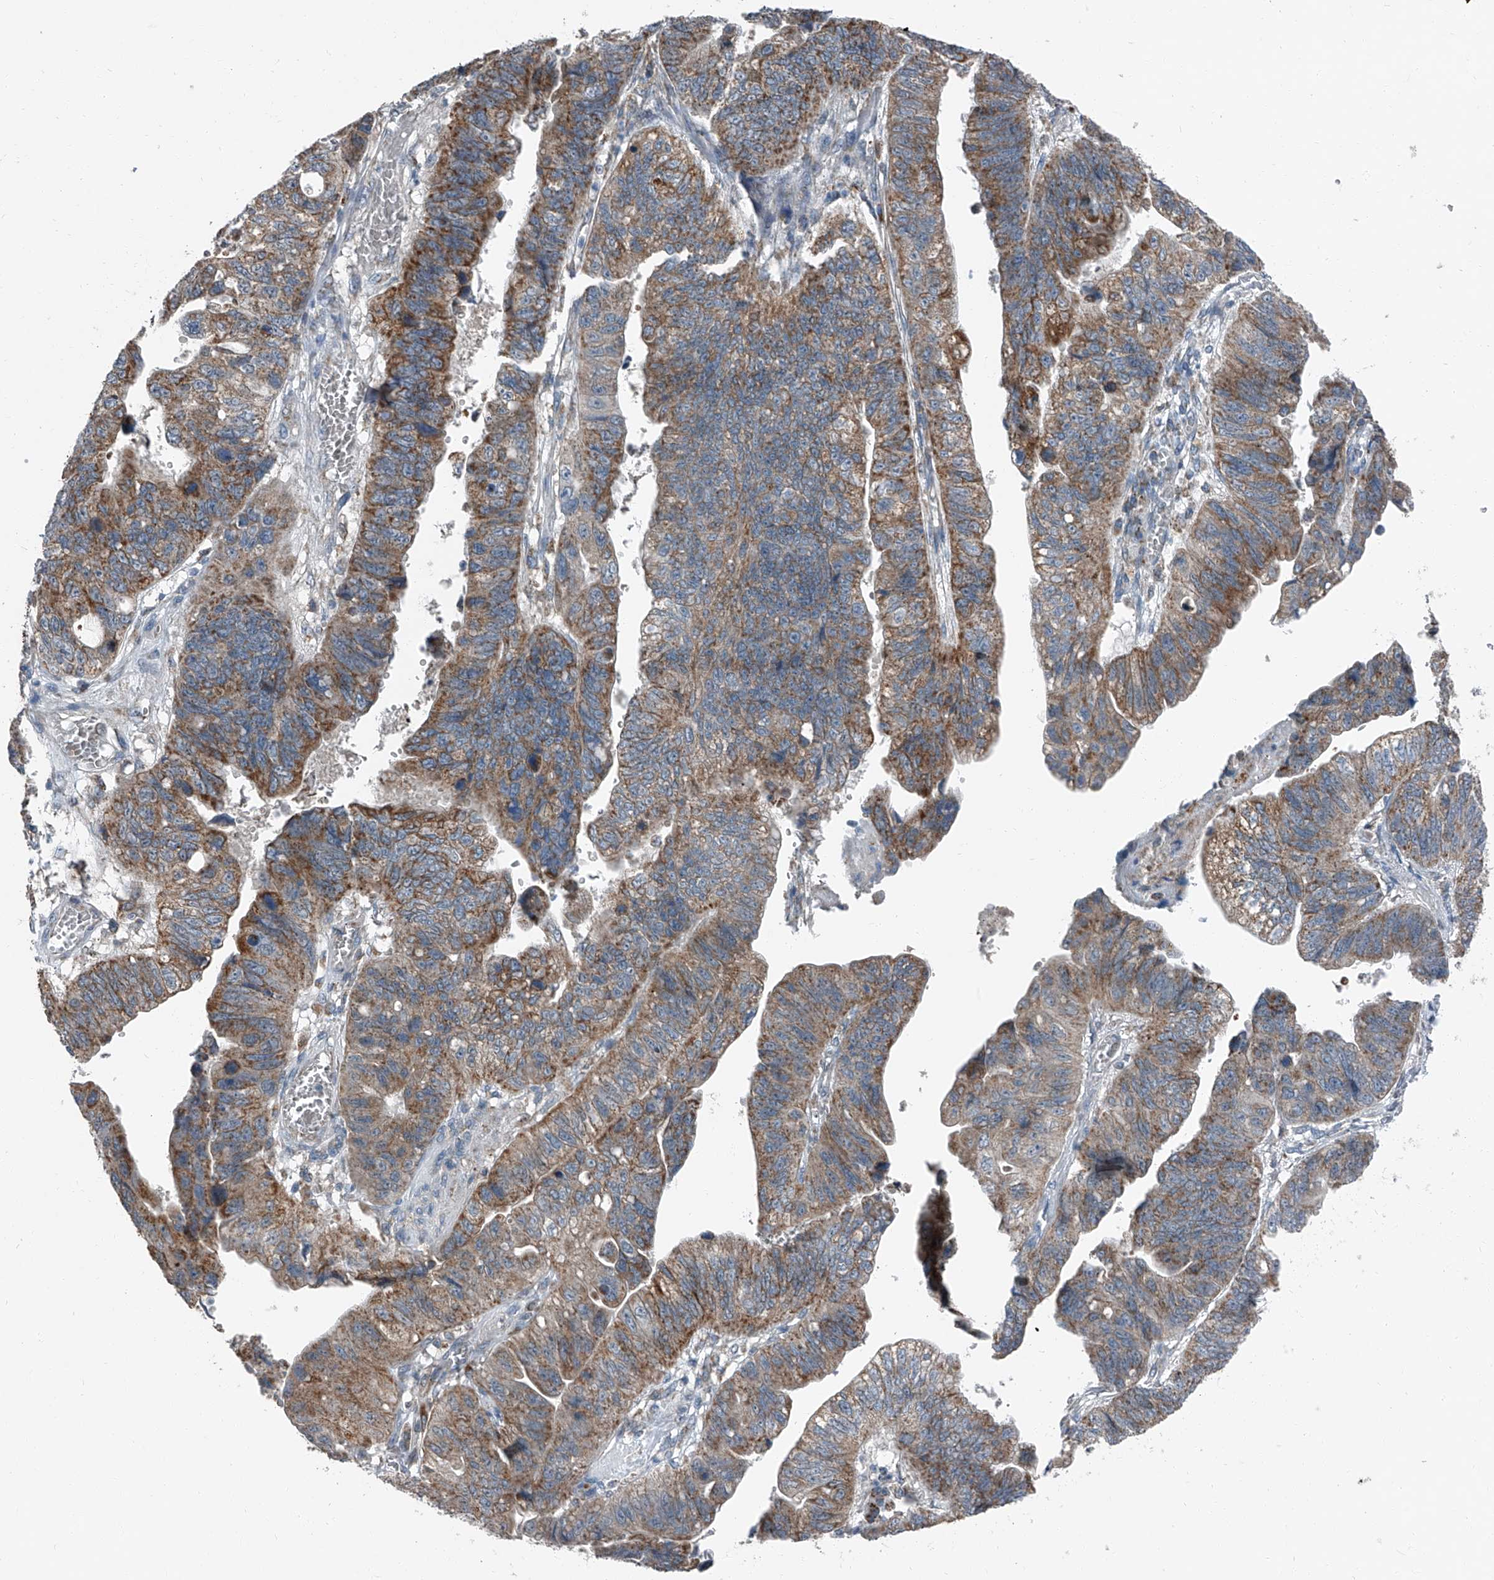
{"staining": {"intensity": "moderate", "quantity": ">75%", "location": "cytoplasmic/membranous"}, "tissue": "stomach cancer", "cell_type": "Tumor cells", "image_type": "cancer", "snomed": [{"axis": "morphology", "description": "Adenocarcinoma, NOS"}, {"axis": "topography", "description": "Stomach"}], "caption": "Approximately >75% of tumor cells in adenocarcinoma (stomach) show moderate cytoplasmic/membranous protein positivity as visualized by brown immunohistochemical staining.", "gene": "CHRNA7", "patient": {"sex": "male", "age": 59}}